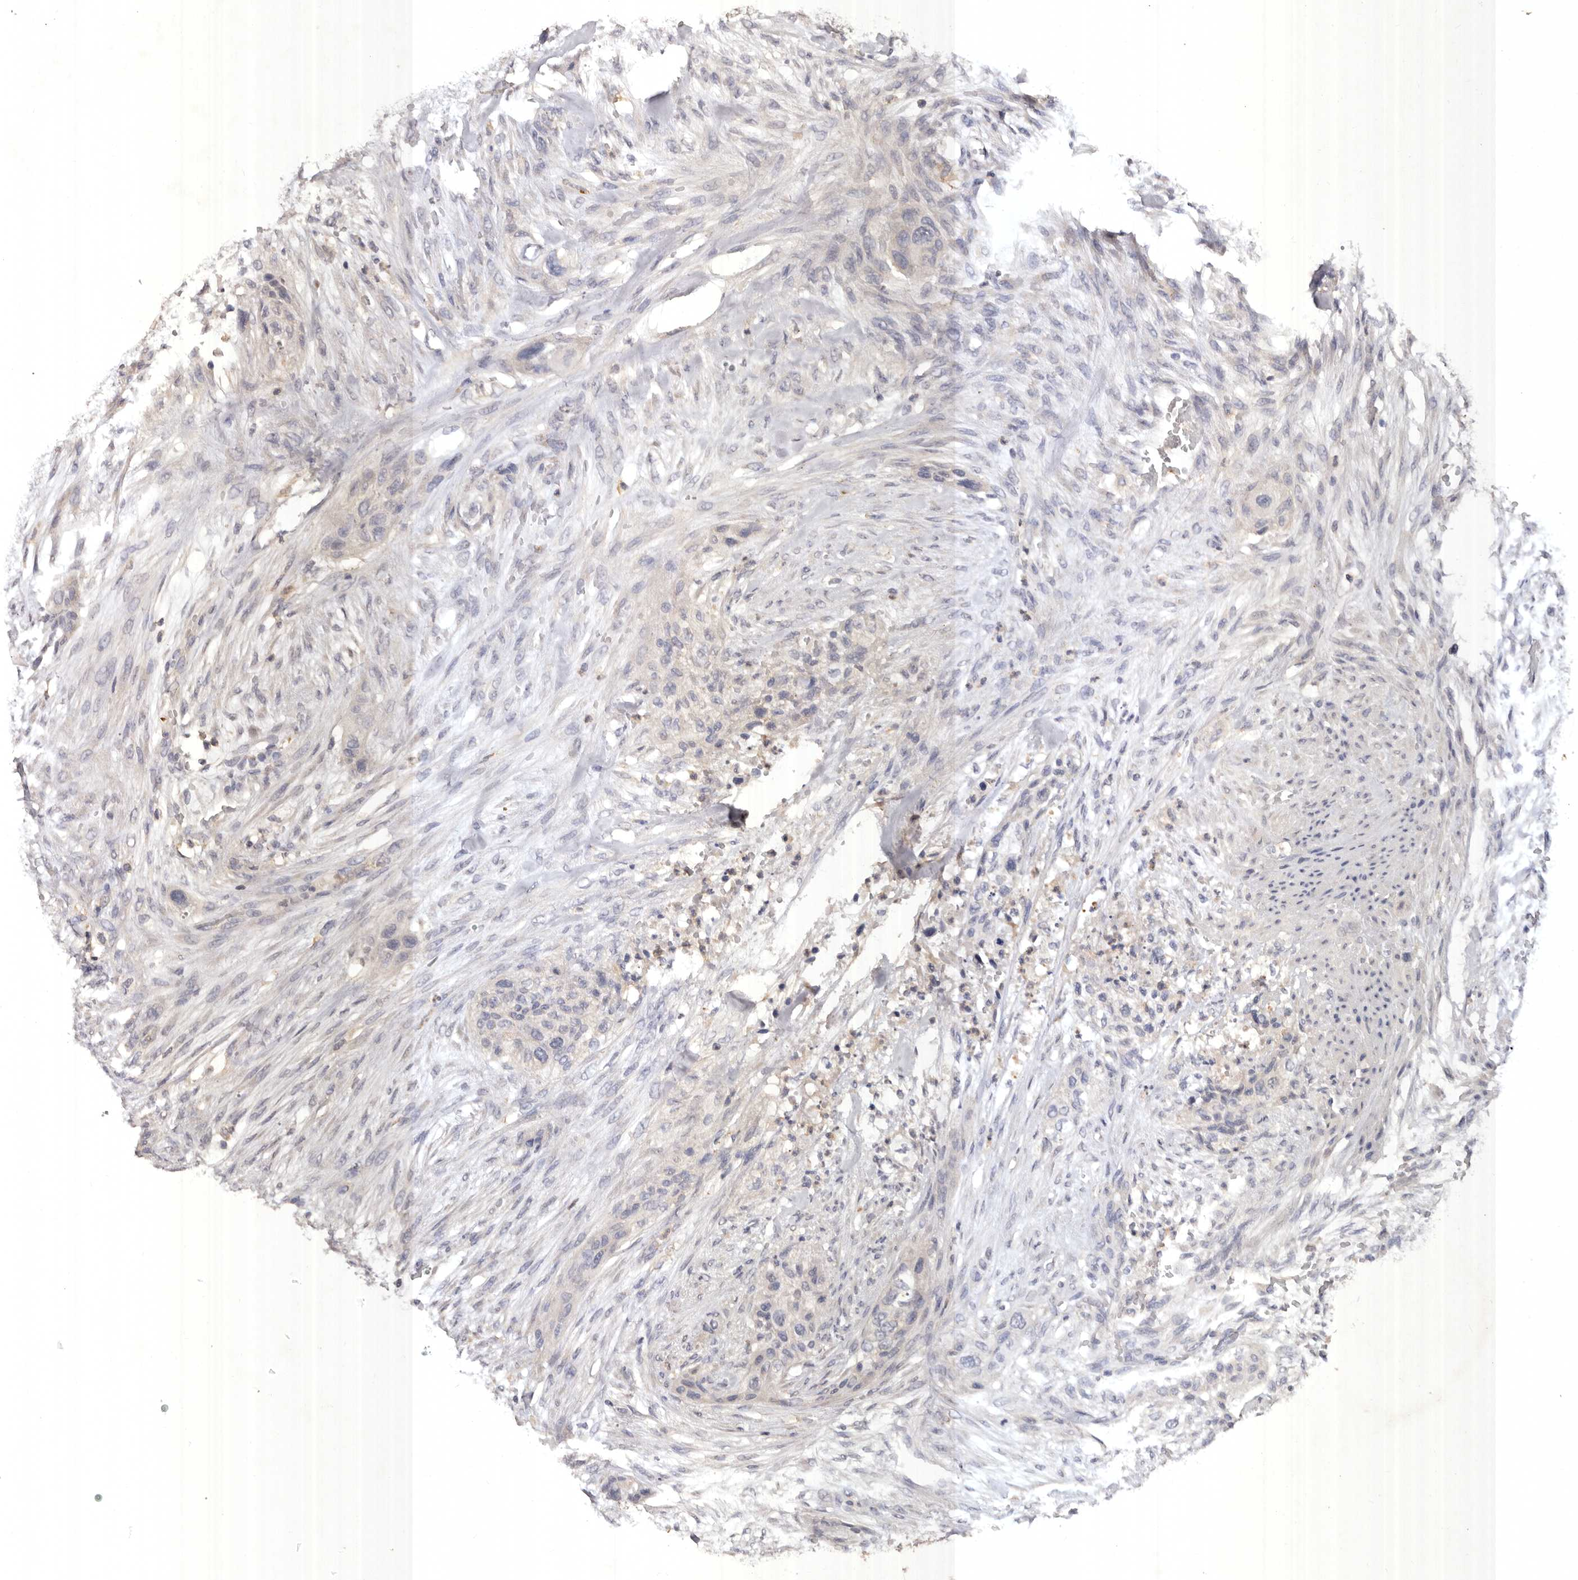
{"staining": {"intensity": "negative", "quantity": "none", "location": "none"}, "tissue": "urothelial cancer", "cell_type": "Tumor cells", "image_type": "cancer", "snomed": [{"axis": "morphology", "description": "Urothelial carcinoma, High grade"}, {"axis": "topography", "description": "Urinary bladder"}], "caption": "This image is of urothelial carcinoma (high-grade) stained with immunohistochemistry (IHC) to label a protein in brown with the nuclei are counter-stained blue. There is no positivity in tumor cells. (Immunohistochemistry, brightfield microscopy, high magnification).", "gene": "EDEM1", "patient": {"sex": "male", "age": 35}}